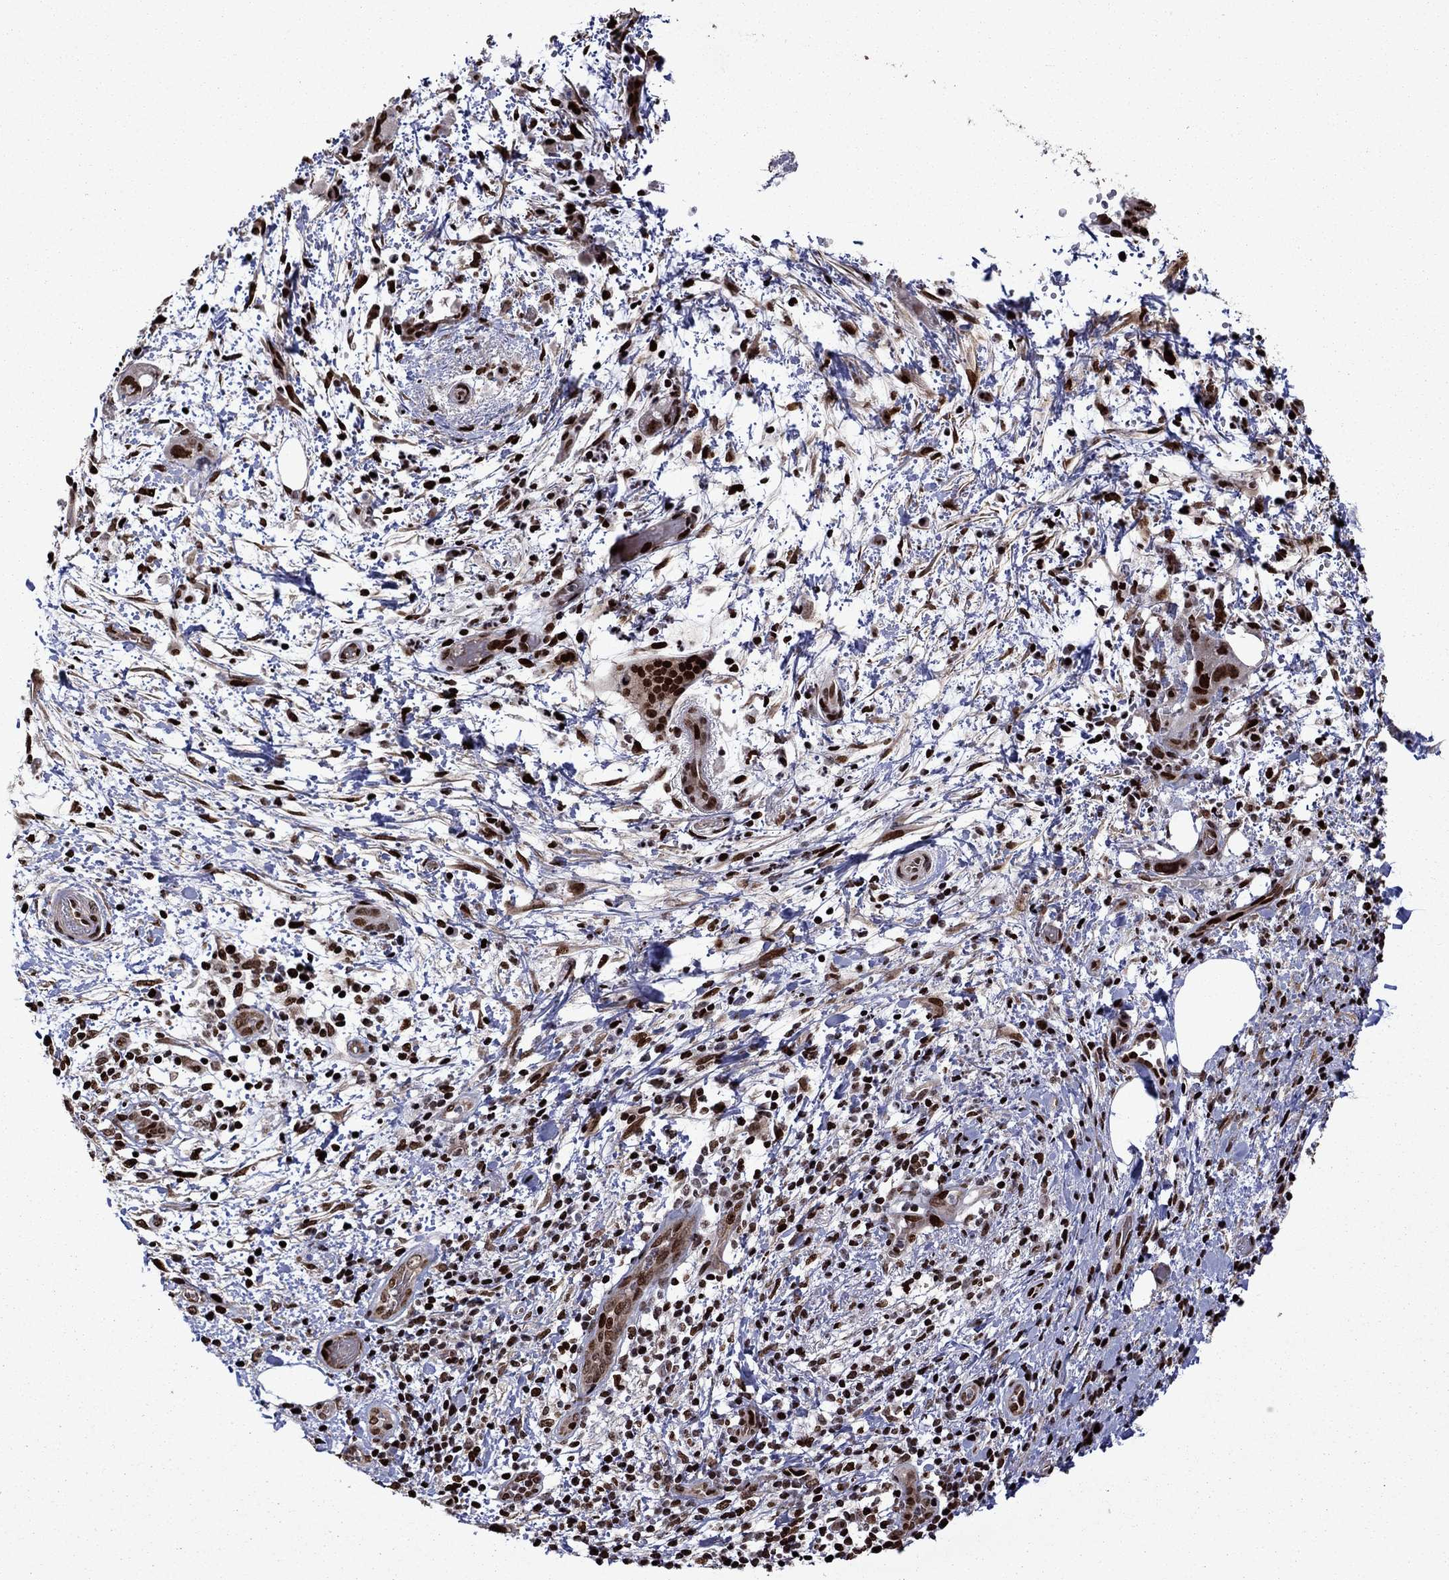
{"staining": {"intensity": "strong", "quantity": ">75%", "location": "nuclear"}, "tissue": "pancreatic cancer", "cell_type": "Tumor cells", "image_type": "cancer", "snomed": [{"axis": "morphology", "description": "Adenocarcinoma, NOS"}, {"axis": "topography", "description": "Pancreas"}], "caption": "There is high levels of strong nuclear expression in tumor cells of pancreatic adenocarcinoma, as demonstrated by immunohistochemical staining (brown color).", "gene": "LIMK1", "patient": {"sex": "female", "age": 72}}